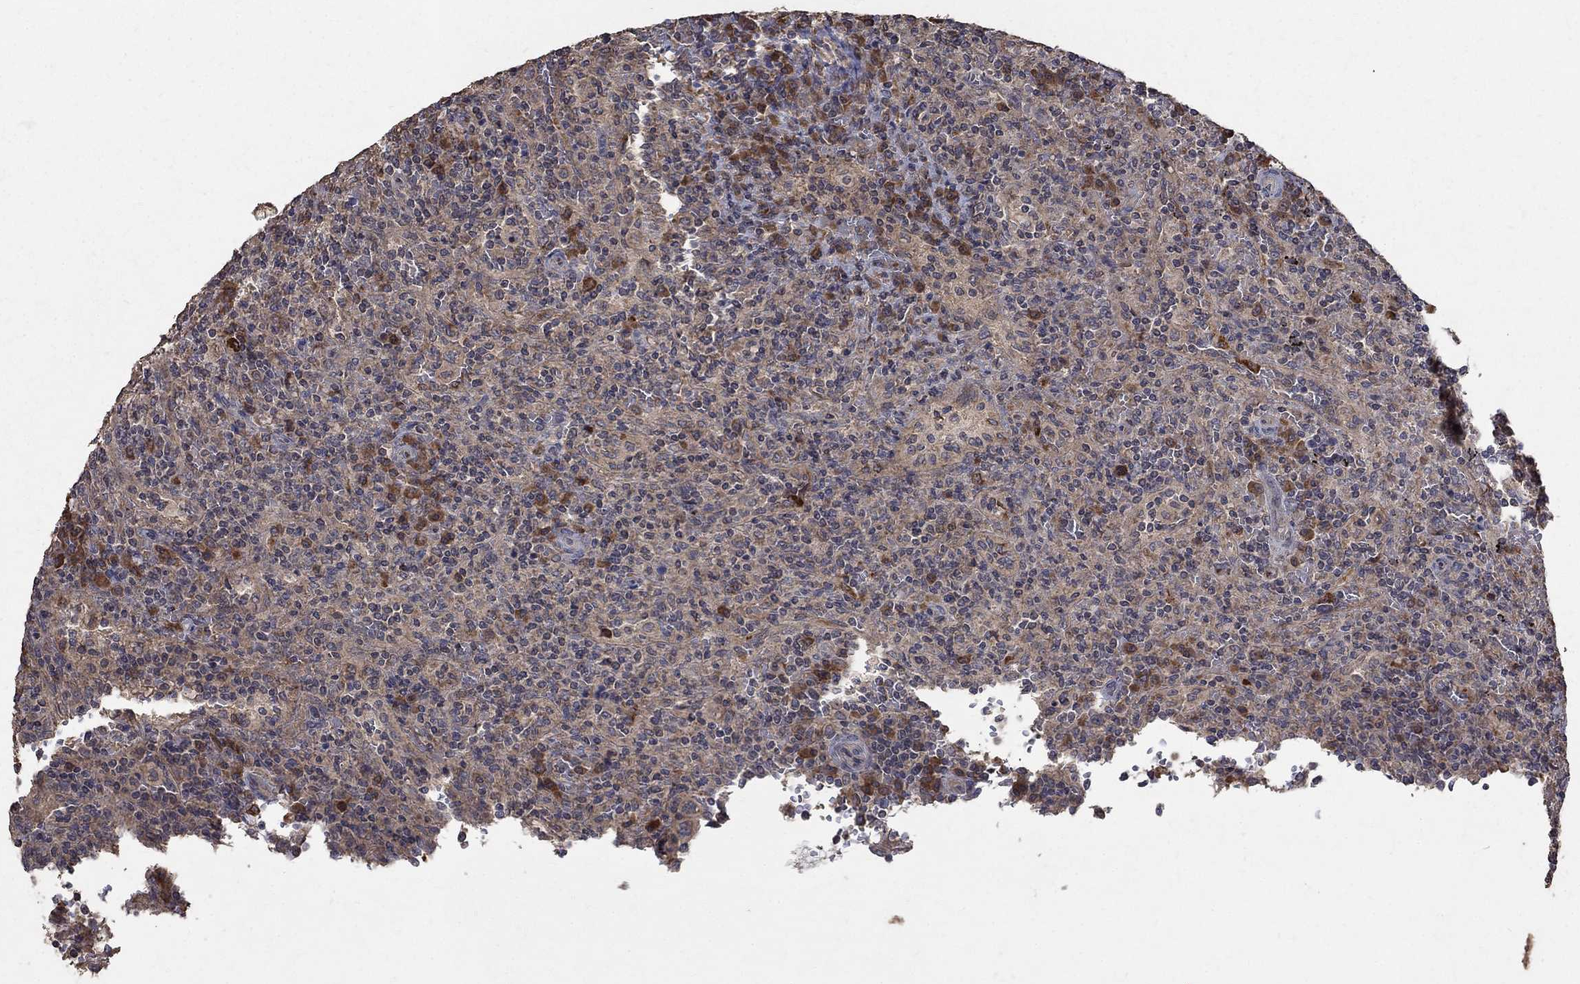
{"staining": {"intensity": "weak", "quantity": ">75%", "location": "cytoplasmic/membranous"}, "tissue": "lymphoma", "cell_type": "Tumor cells", "image_type": "cancer", "snomed": [{"axis": "morphology", "description": "Malignant lymphoma, non-Hodgkin's type, Low grade"}, {"axis": "topography", "description": "Spleen"}], "caption": "Malignant lymphoma, non-Hodgkin's type (low-grade) stained with a brown dye demonstrates weak cytoplasmic/membranous positive positivity in about >75% of tumor cells.", "gene": "C17orf75", "patient": {"sex": "male", "age": 62}}